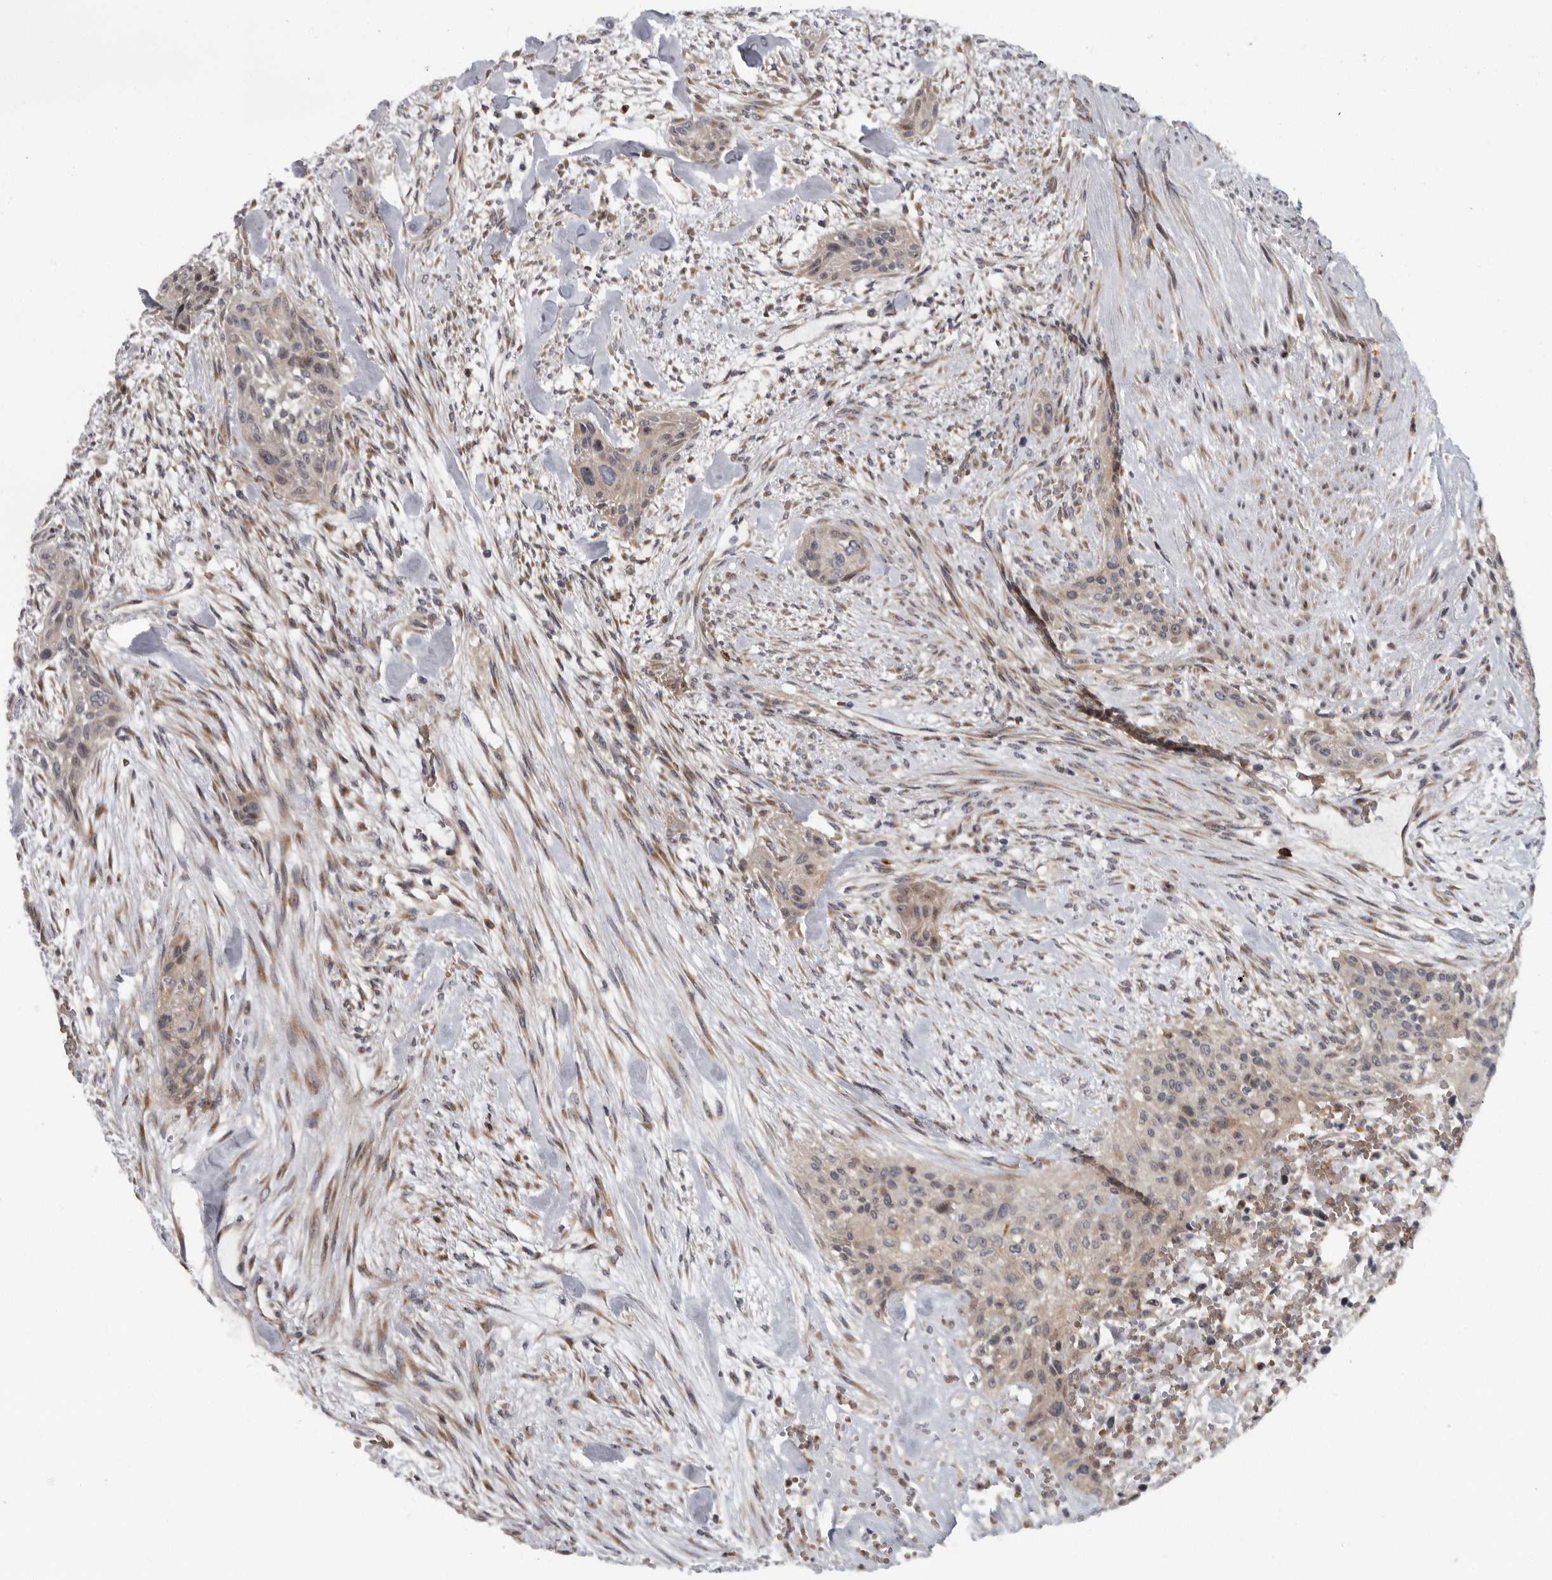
{"staining": {"intensity": "weak", "quantity": "25%-75%", "location": "cytoplasmic/membranous"}, "tissue": "urothelial cancer", "cell_type": "Tumor cells", "image_type": "cancer", "snomed": [{"axis": "morphology", "description": "Urothelial carcinoma, High grade"}, {"axis": "topography", "description": "Urinary bladder"}], "caption": "High-grade urothelial carcinoma stained with a brown dye shows weak cytoplasmic/membranous positive positivity in approximately 25%-75% of tumor cells.", "gene": "PDCD11", "patient": {"sex": "male", "age": 35}}